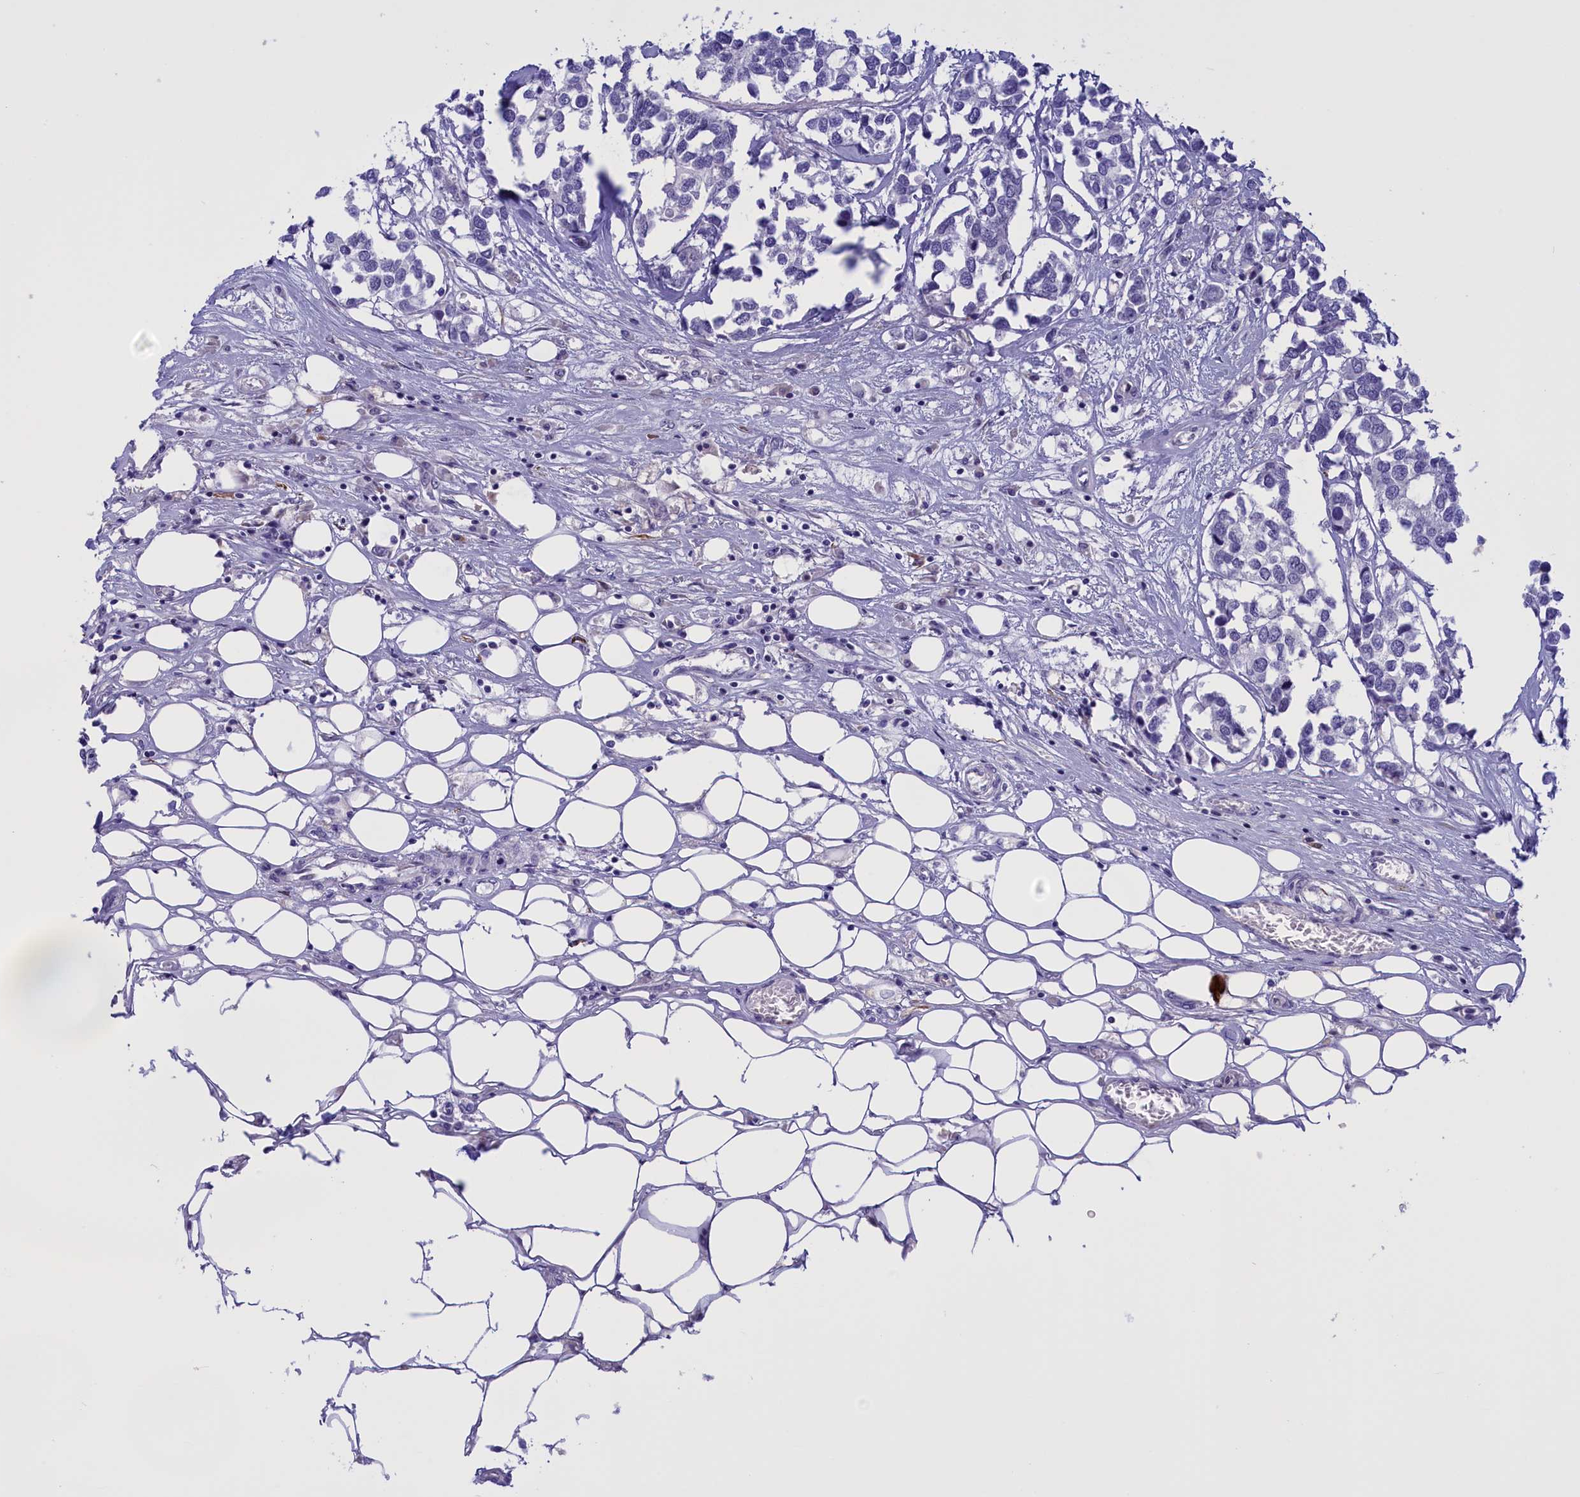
{"staining": {"intensity": "negative", "quantity": "none", "location": "none"}, "tissue": "breast cancer", "cell_type": "Tumor cells", "image_type": "cancer", "snomed": [{"axis": "morphology", "description": "Duct carcinoma"}, {"axis": "topography", "description": "Breast"}], "caption": "Micrograph shows no significant protein staining in tumor cells of breast cancer.", "gene": "FAM149B1", "patient": {"sex": "female", "age": 83}}